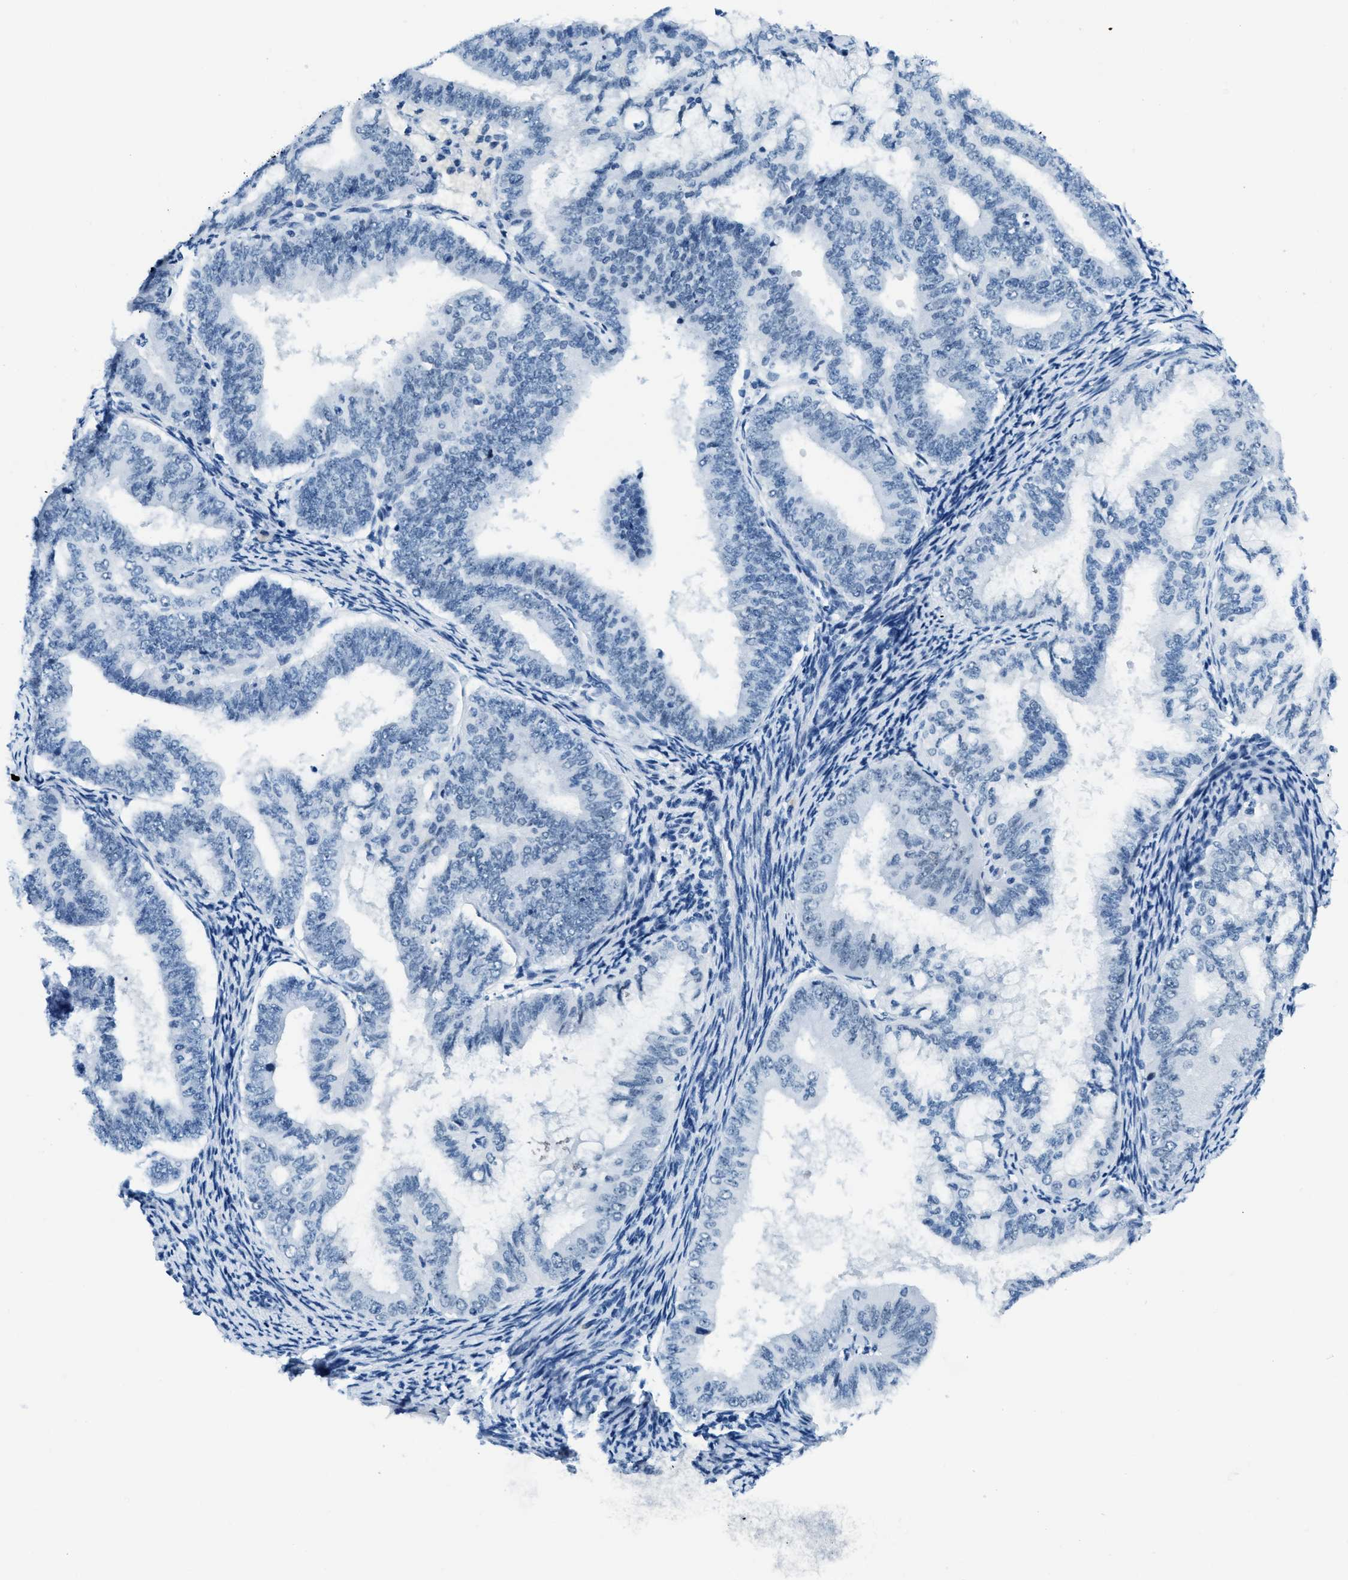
{"staining": {"intensity": "negative", "quantity": "none", "location": "none"}, "tissue": "endometrial cancer", "cell_type": "Tumor cells", "image_type": "cancer", "snomed": [{"axis": "morphology", "description": "Adenocarcinoma, NOS"}, {"axis": "topography", "description": "Endometrium"}], "caption": "DAB (3,3'-diaminobenzidine) immunohistochemical staining of human endometrial cancer (adenocarcinoma) demonstrates no significant positivity in tumor cells. (Immunohistochemistry, brightfield microscopy, high magnification).", "gene": "PLA2G2A", "patient": {"sex": "female", "age": 63}}